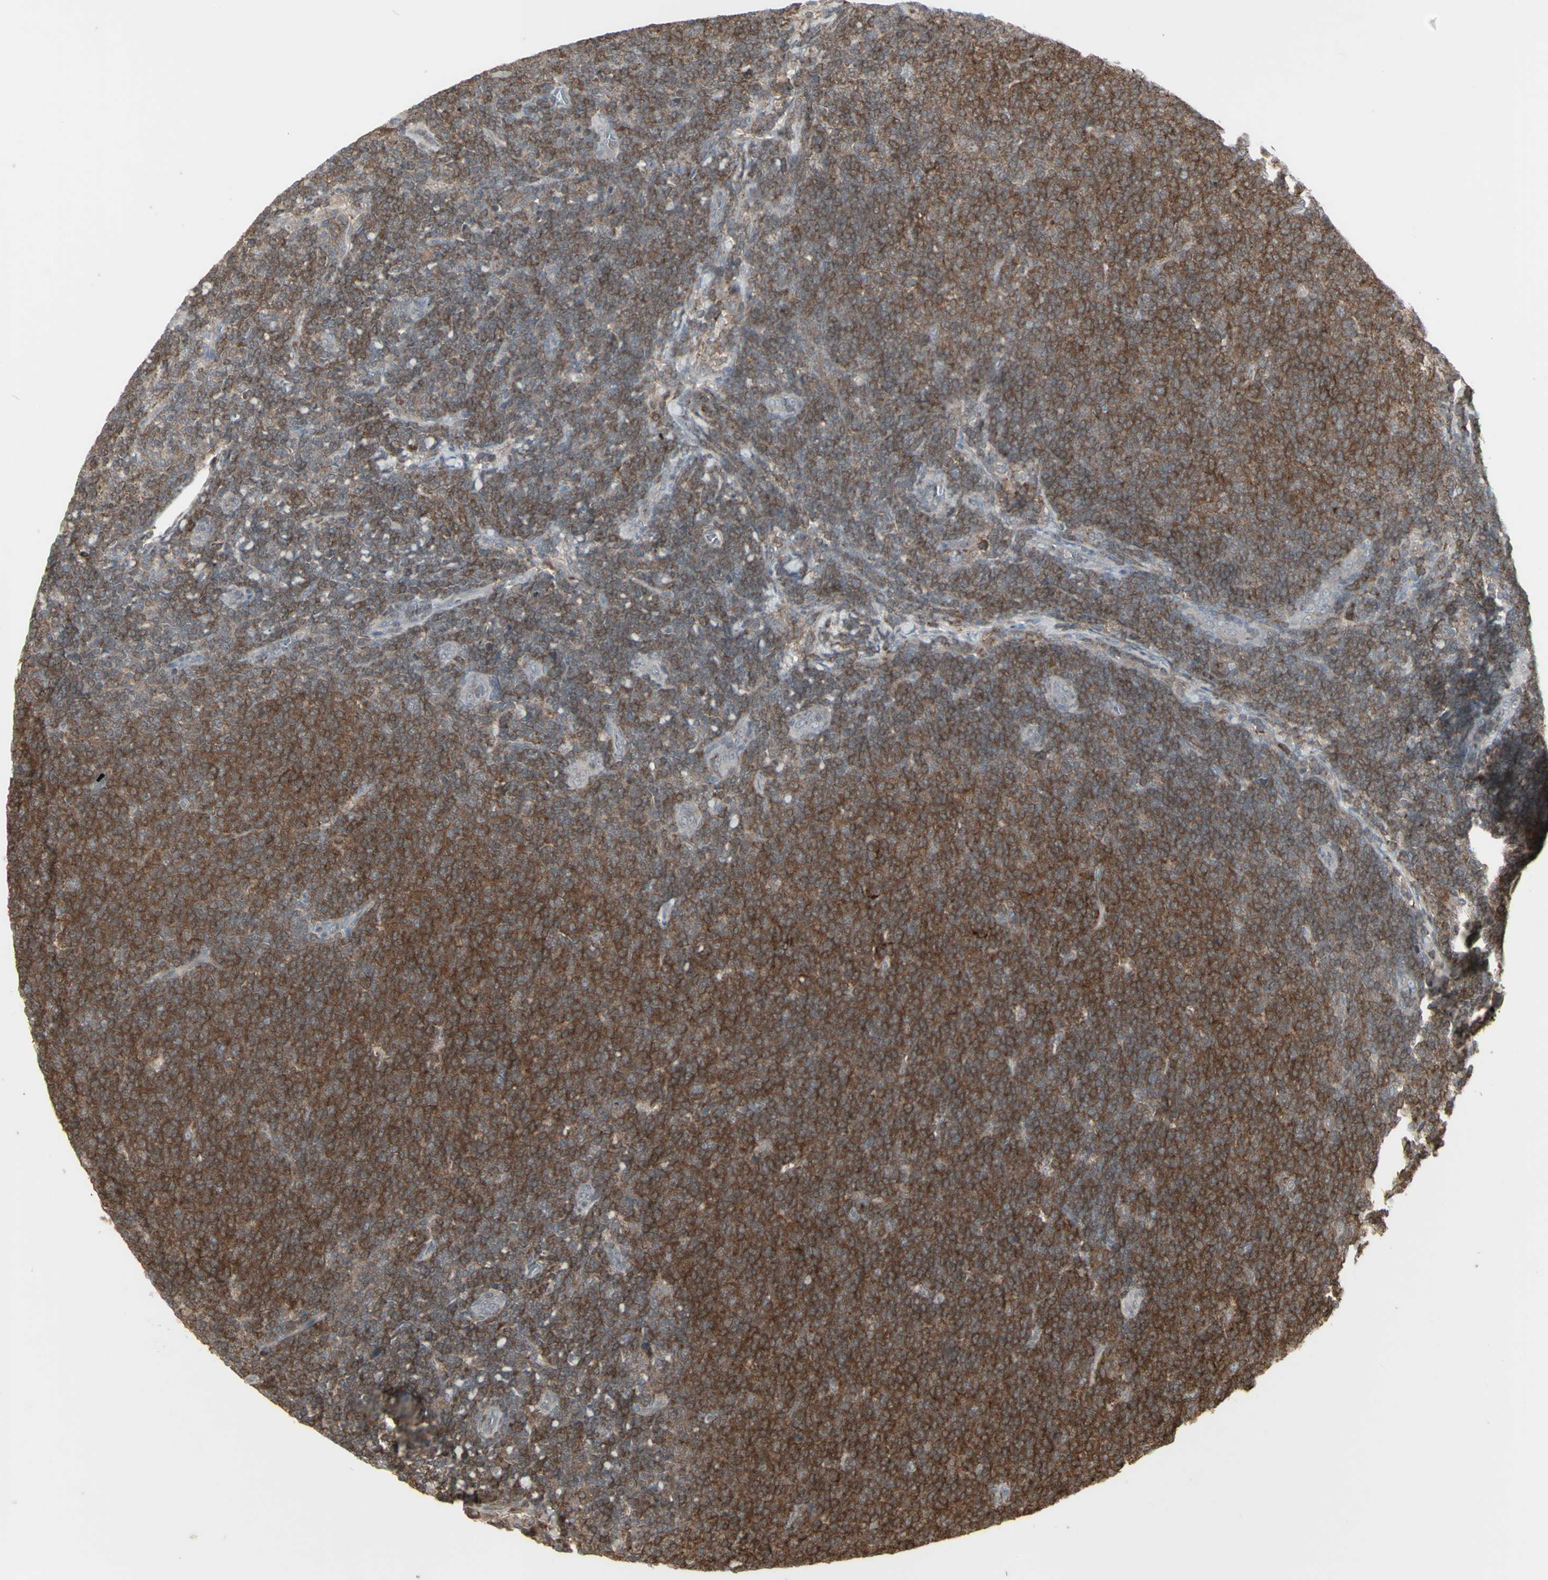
{"staining": {"intensity": "moderate", "quantity": ">75%", "location": "cytoplasmic/membranous"}, "tissue": "lymphoma", "cell_type": "Tumor cells", "image_type": "cancer", "snomed": [{"axis": "morphology", "description": "Malignant lymphoma, non-Hodgkin's type, Low grade"}, {"axis": "topography", "description": "Lymph node"}], "caption": "DAB (3,3'-diaminobenzidine) immunohistochemical staining of lymphoma reveals moderate cytoplasmic/membranous protein expression in approximately >75% of tumor cells.", "gene": "CSK", "patient": {"sex": "male", "age": 66}}